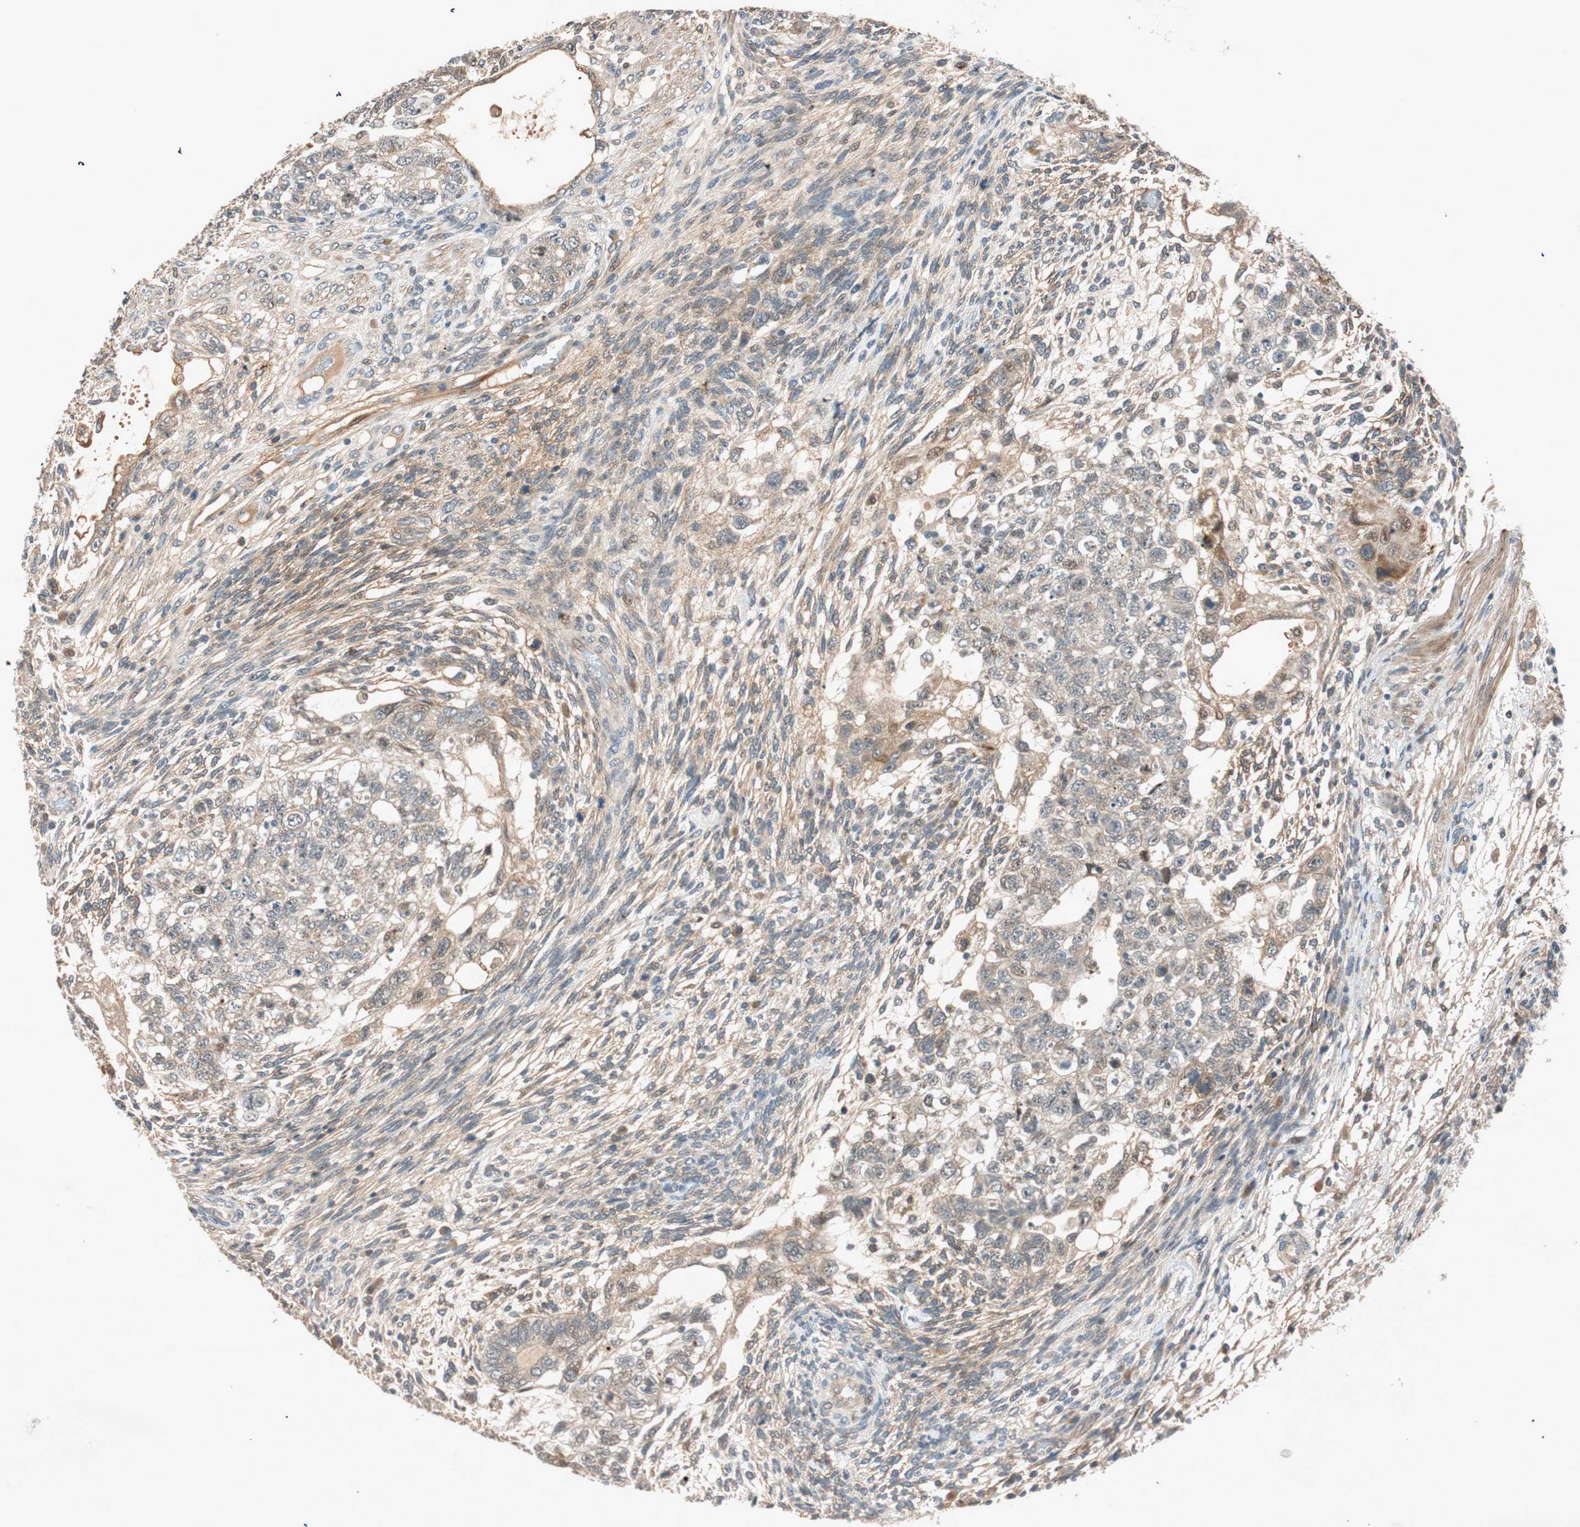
{"staining": {"intensity": "negative", "quantity": "none", "location": "none"}, "tissue": "testis cancer", "cell_type": "Tumor cells", "image_type": "cancer", "snomed": [{"axis": "morphology", "description": "Normal tissue, NOS"}, {"axis": "morphology", "description": "Carcinoma, Embryonal, NOS"}, {"axis": "topography", "description": "Testis"}], "caption": "The micrograph reveals no staining of tumor cells in testis embryonal carcinoma.", "gene": "EPHA6", "patient": {"sex": "male", "age": 36}}